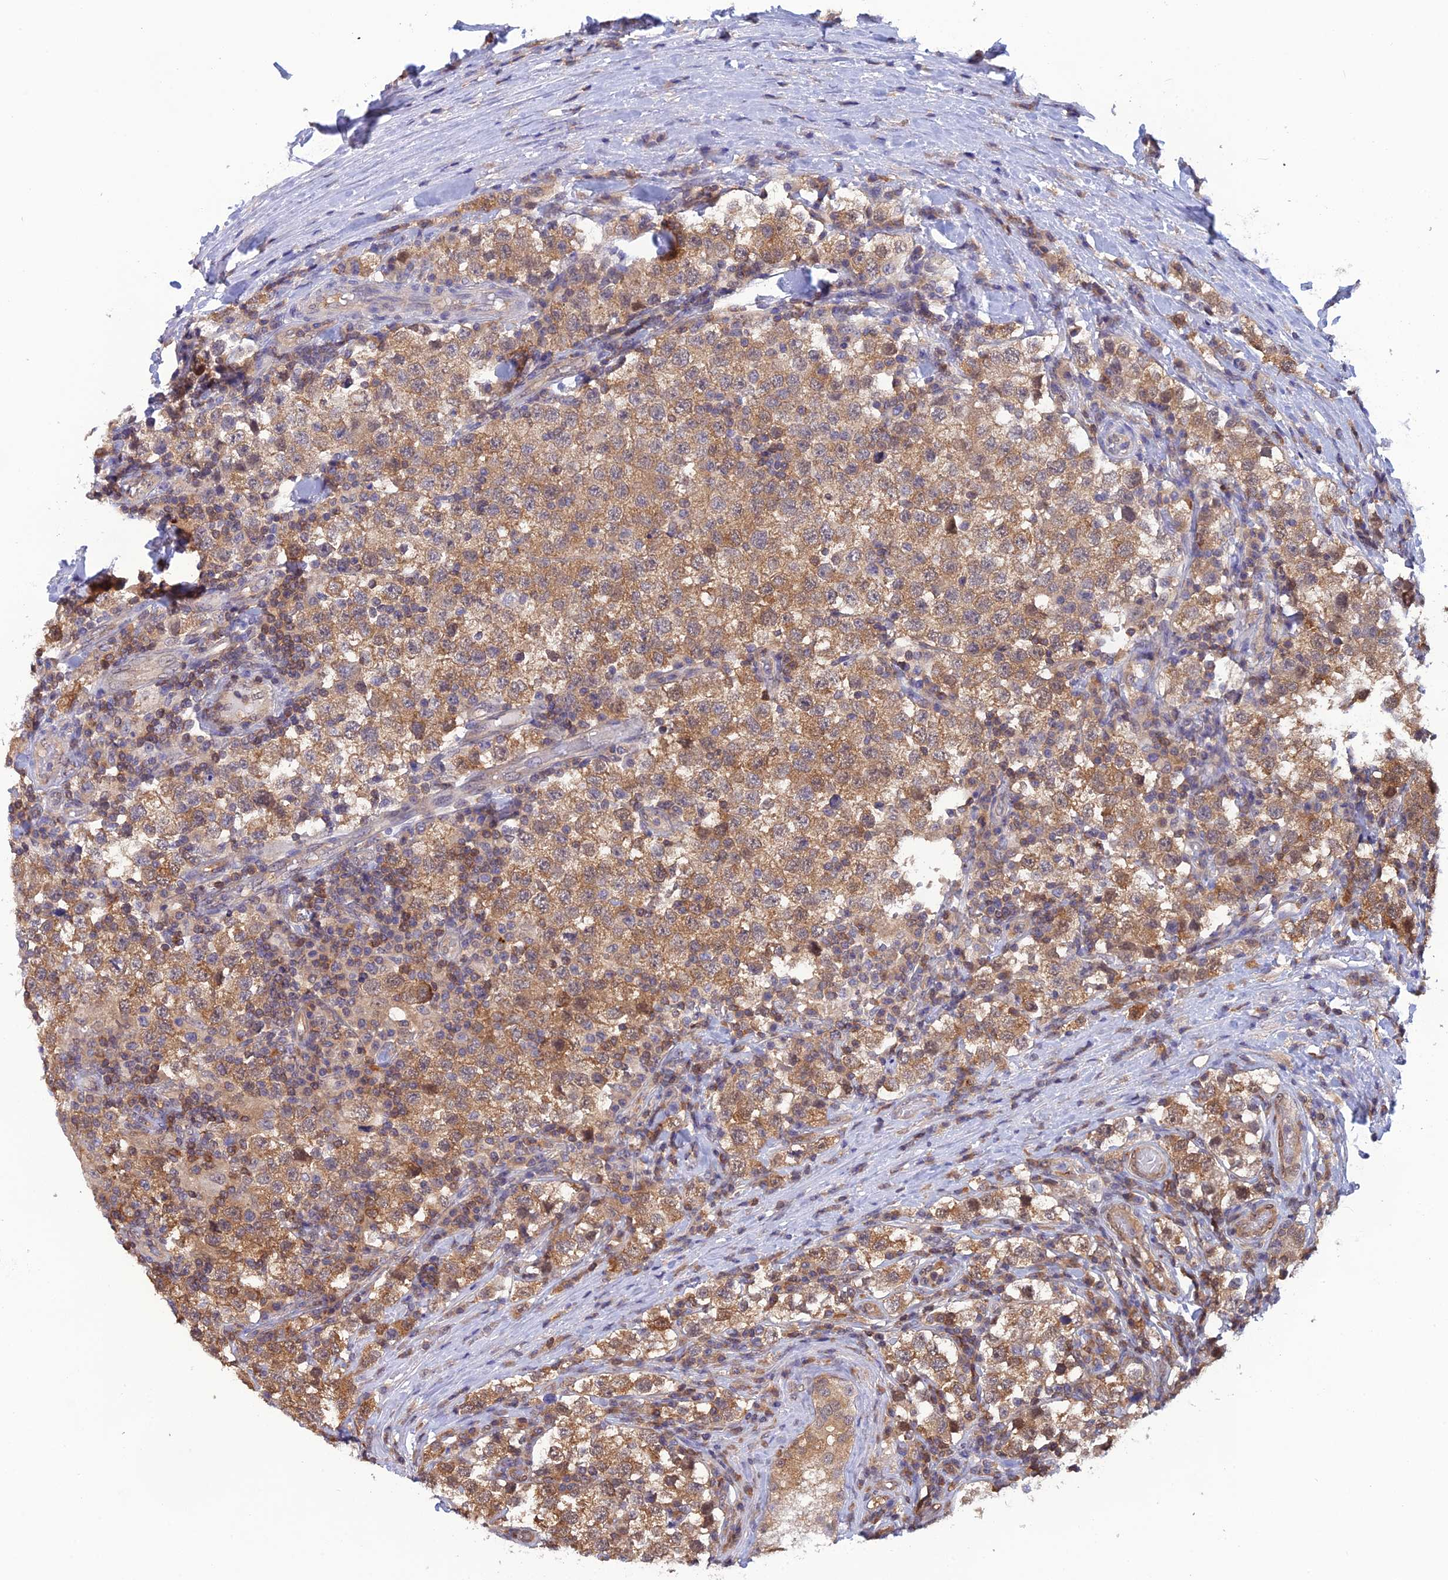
{"staining": {"intensity": "weak", "quantity": "25%-75%", "location": "cytoplasmic/membranous"}, "tissue": "testis cancer", "cell_type": "Tumor cells", "image_type": "cancer", "snomed": [{"axis": "morphology", "description": "Seminoma, NOS"}, {"axis": "topography", "description": "Testis"}], "caption": "Weak cytoplasmic/membranous expression is present in approximately 25%-75% of tumor cells in testis seminoma.", "gene": "HINT1", "patient": {"sex": "male", "age": 34}}